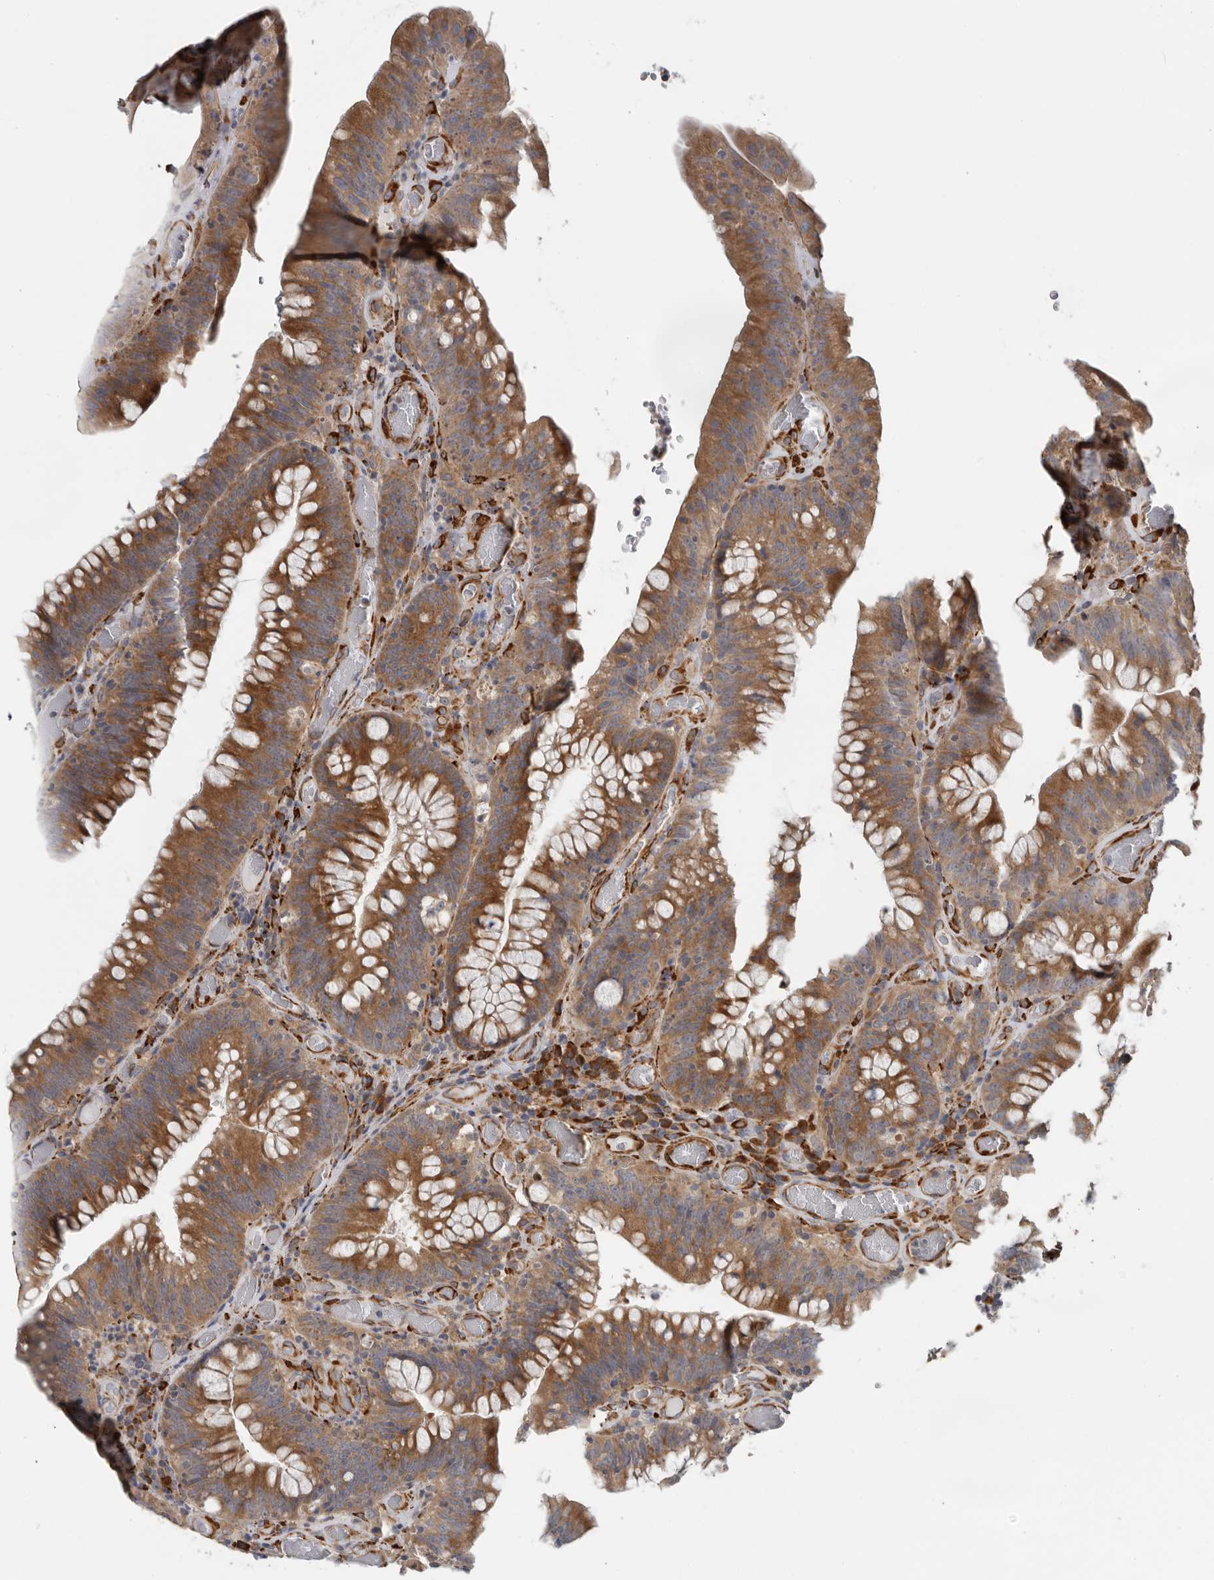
{"staining": {"intensity": "moderate", "quantity": ">75%", "location": "cytoplasmic/membranous"}, "tissue": "colorectal cancer", "cell_type": "Tumor cells", "image_type": "cancer", "snomed": [{"axis": "morphology", "description": "Normal tissue, NOS"}, {"axis": "topography", "description": "Colon"}], "caption": "Immunohistochemistry image of neoplastic tissue: human colorectal cancer stained using immunohistochemistry shows medium levels of moderate protein expression localized specifically in the cytoplasmic/membranous of tumor cells, appearing as a cytoplasmic/membranous brown color.", "gene": "CEP350", "patient": {"sex": "female", "age": 82}}